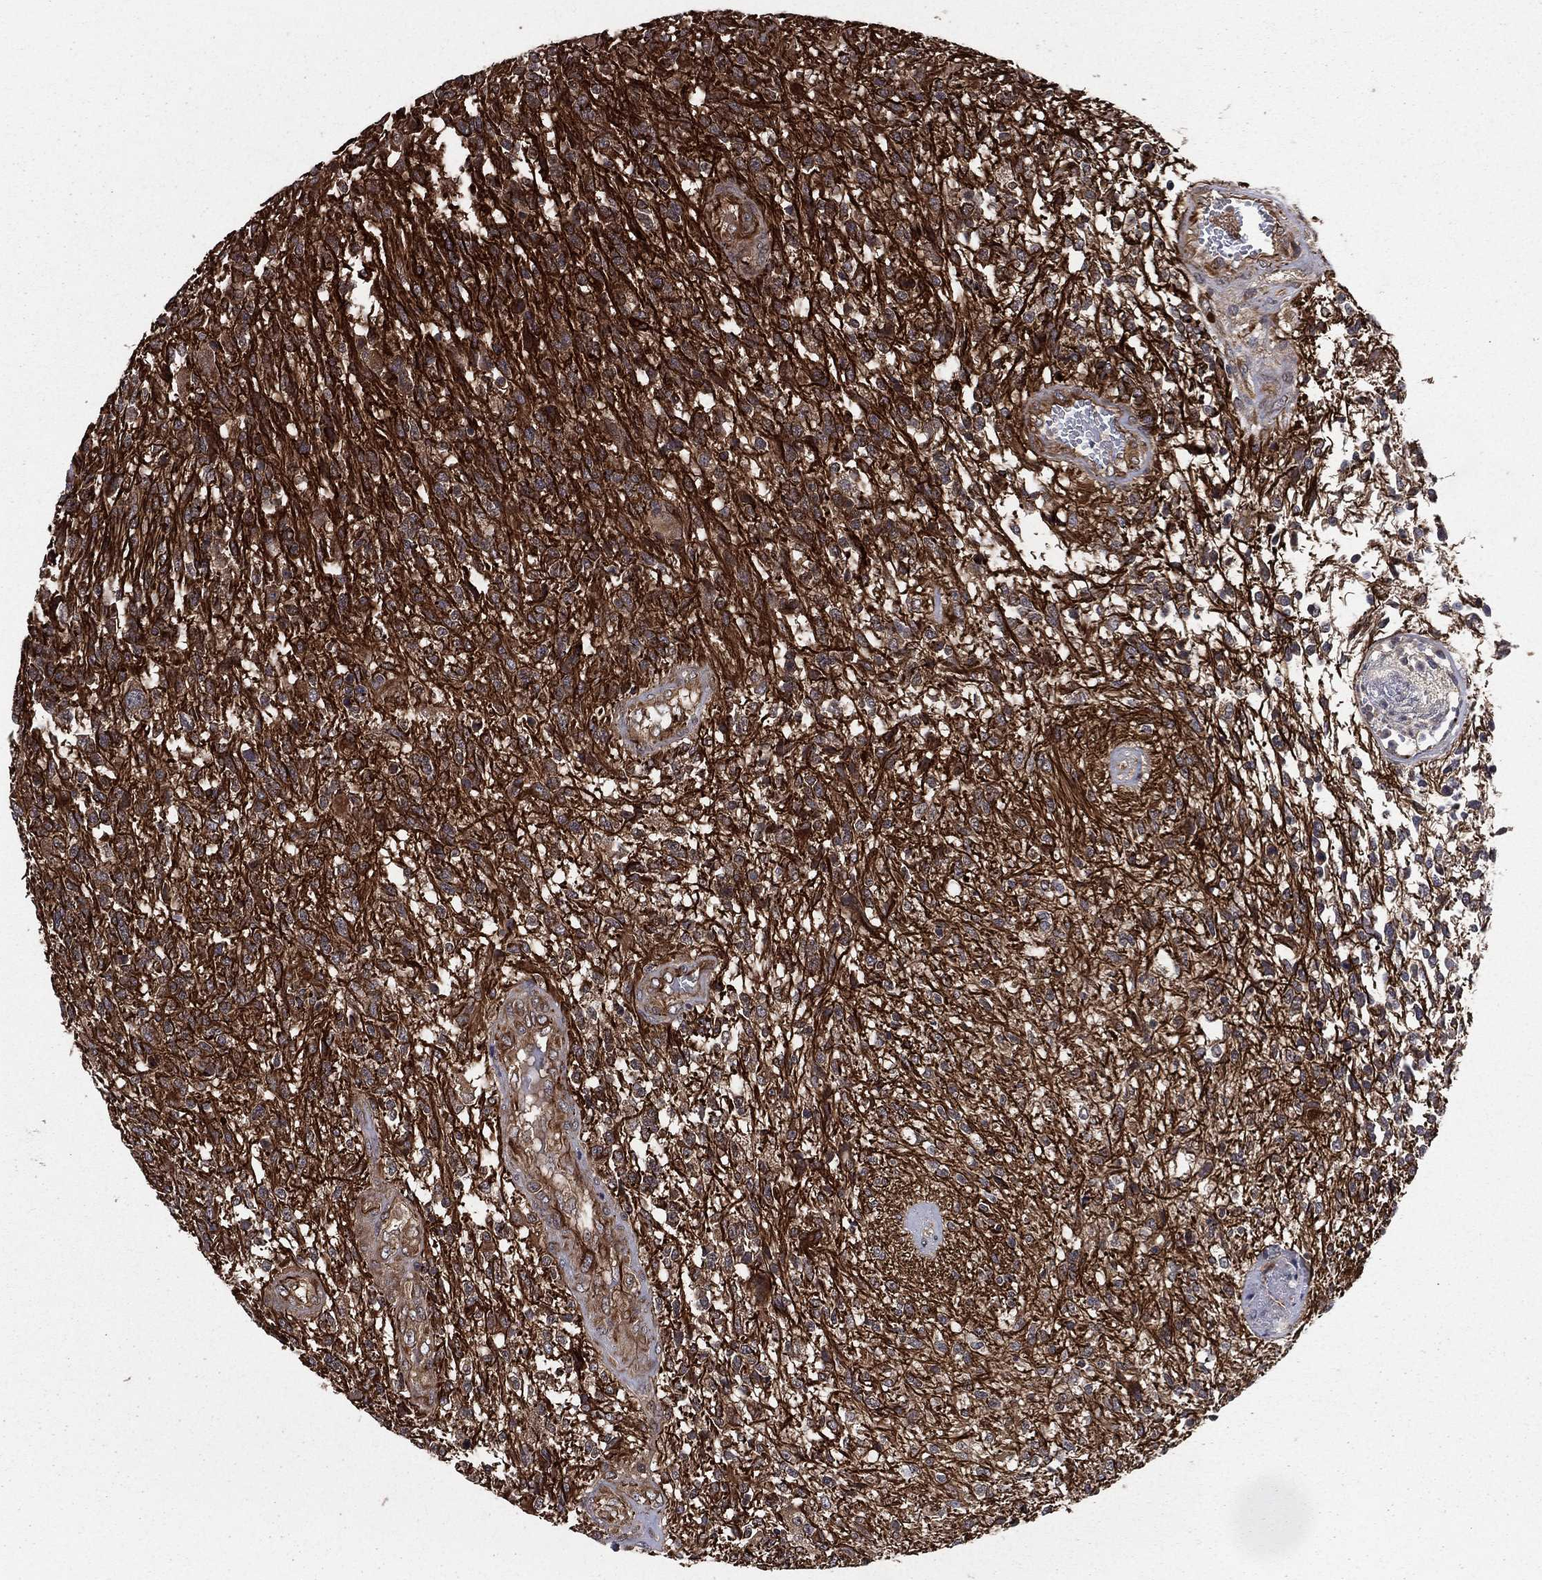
{"staining": {"intensity": "strong", "quantity": "25%-75%", "location": "cytoplasmic/membranous"}, "tissue": "glioma", "cell_type": "Tumor cells", "image_type": "cancer", "snomed": [{"axis": "morphology", "description": "Glioma, malignant, High grade"}, {"axis": "topography", "description": "Brain"}], "caption": "A high amount of strong cytoplasmic/membranous expression is appreciated in approximately 25%-75% of tumor cells in glioma tissue. (Brightfield microscopy of DAB IHC at high magnification).", "gene": "CERT1", "patient": {"sex": "male", "age": 56}}